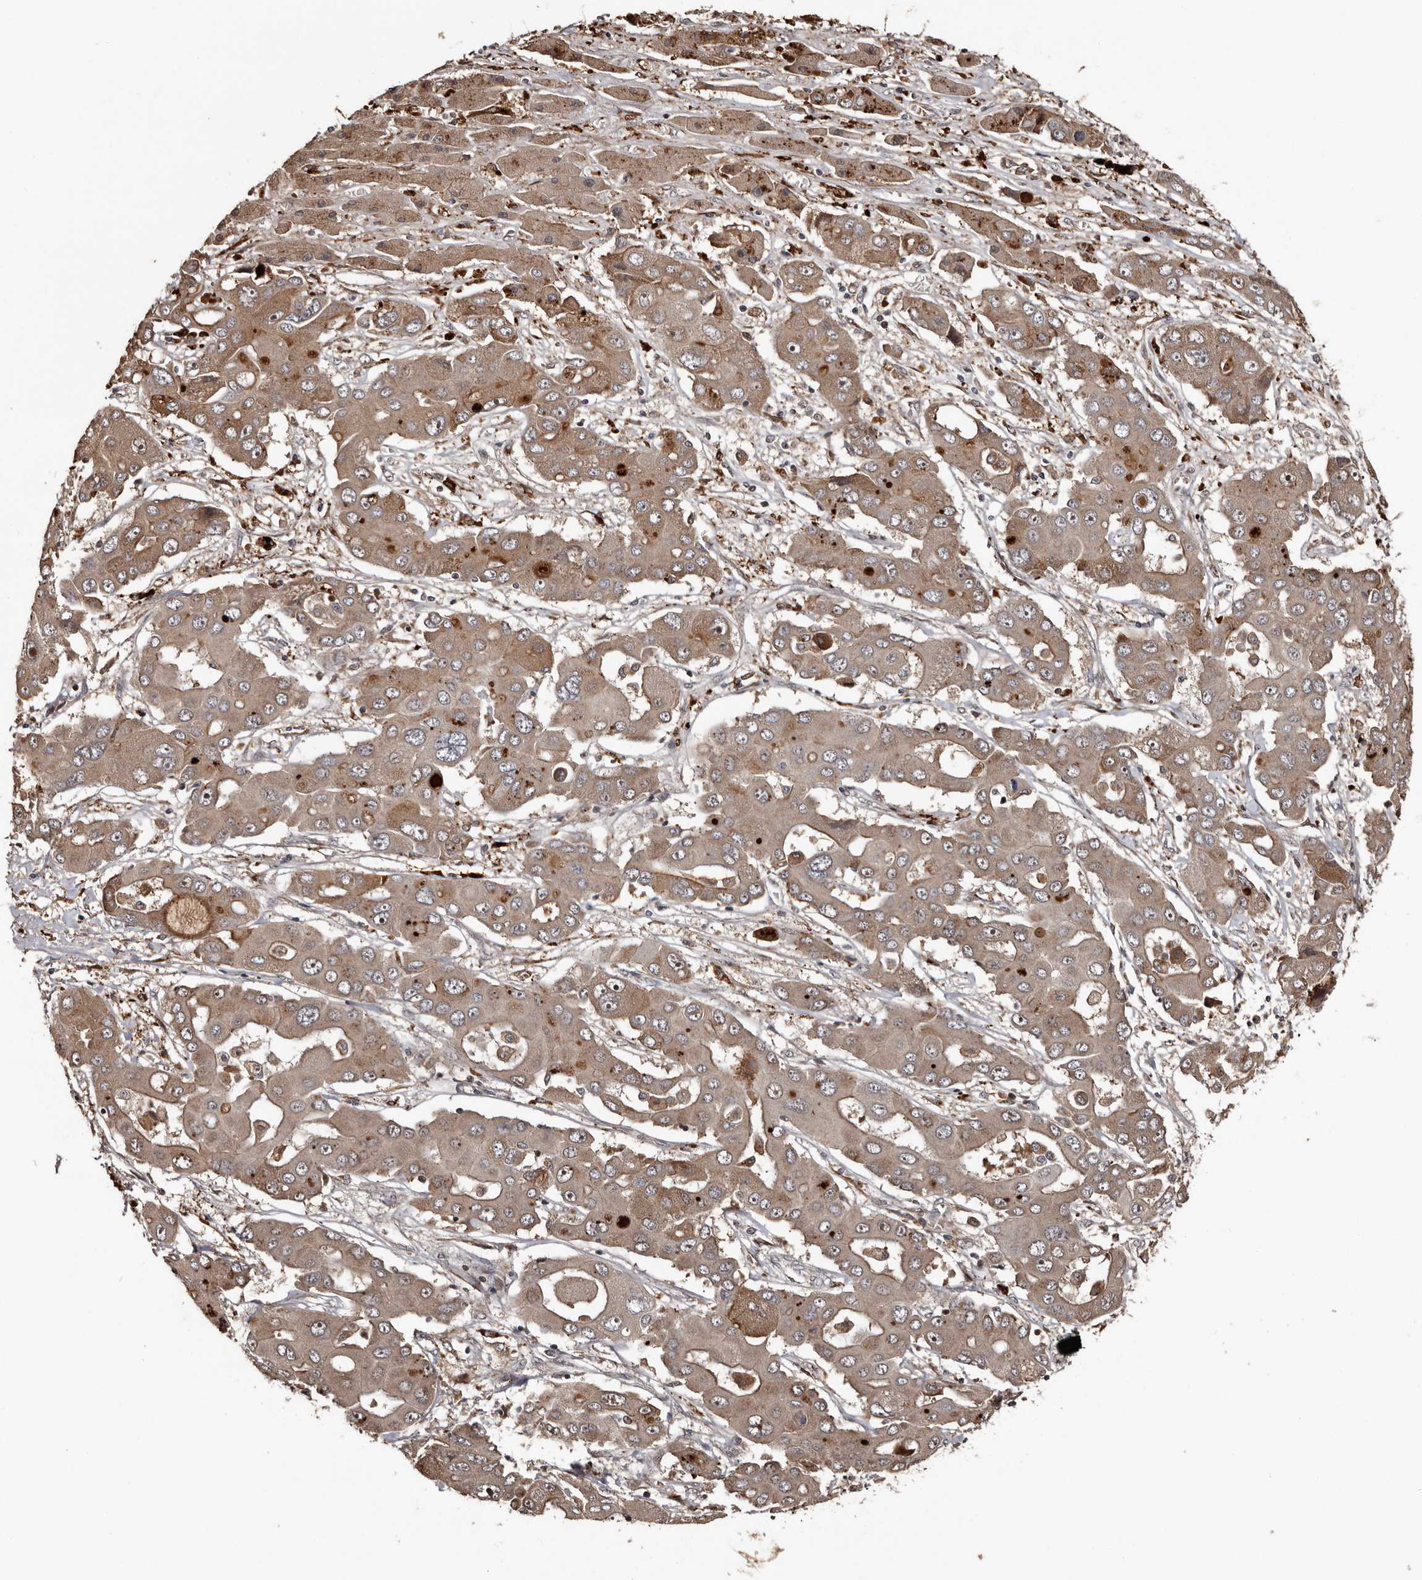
{"staining": {"intensity": "weak", "quantity": ">75%", "location": "cytoplasmic/membranous"}, "tissue": "liver cancer", "cell_type": "Tumor cells", "image_type": "cancer", "snomed": [{"axis": "morphology", "description": "Cholangiocarcinoma"}, {"axis": "topography", "description": "Liver"}], "caption": "Human liver cancer (cholangiocarcinoma) stained for a protein (brown) displays weak cytoplasmic/membranous positive positivity in about >75% of tumor cells.", "gene": "SERTAD4", "patient": {"sex": "male", "age": 67}}